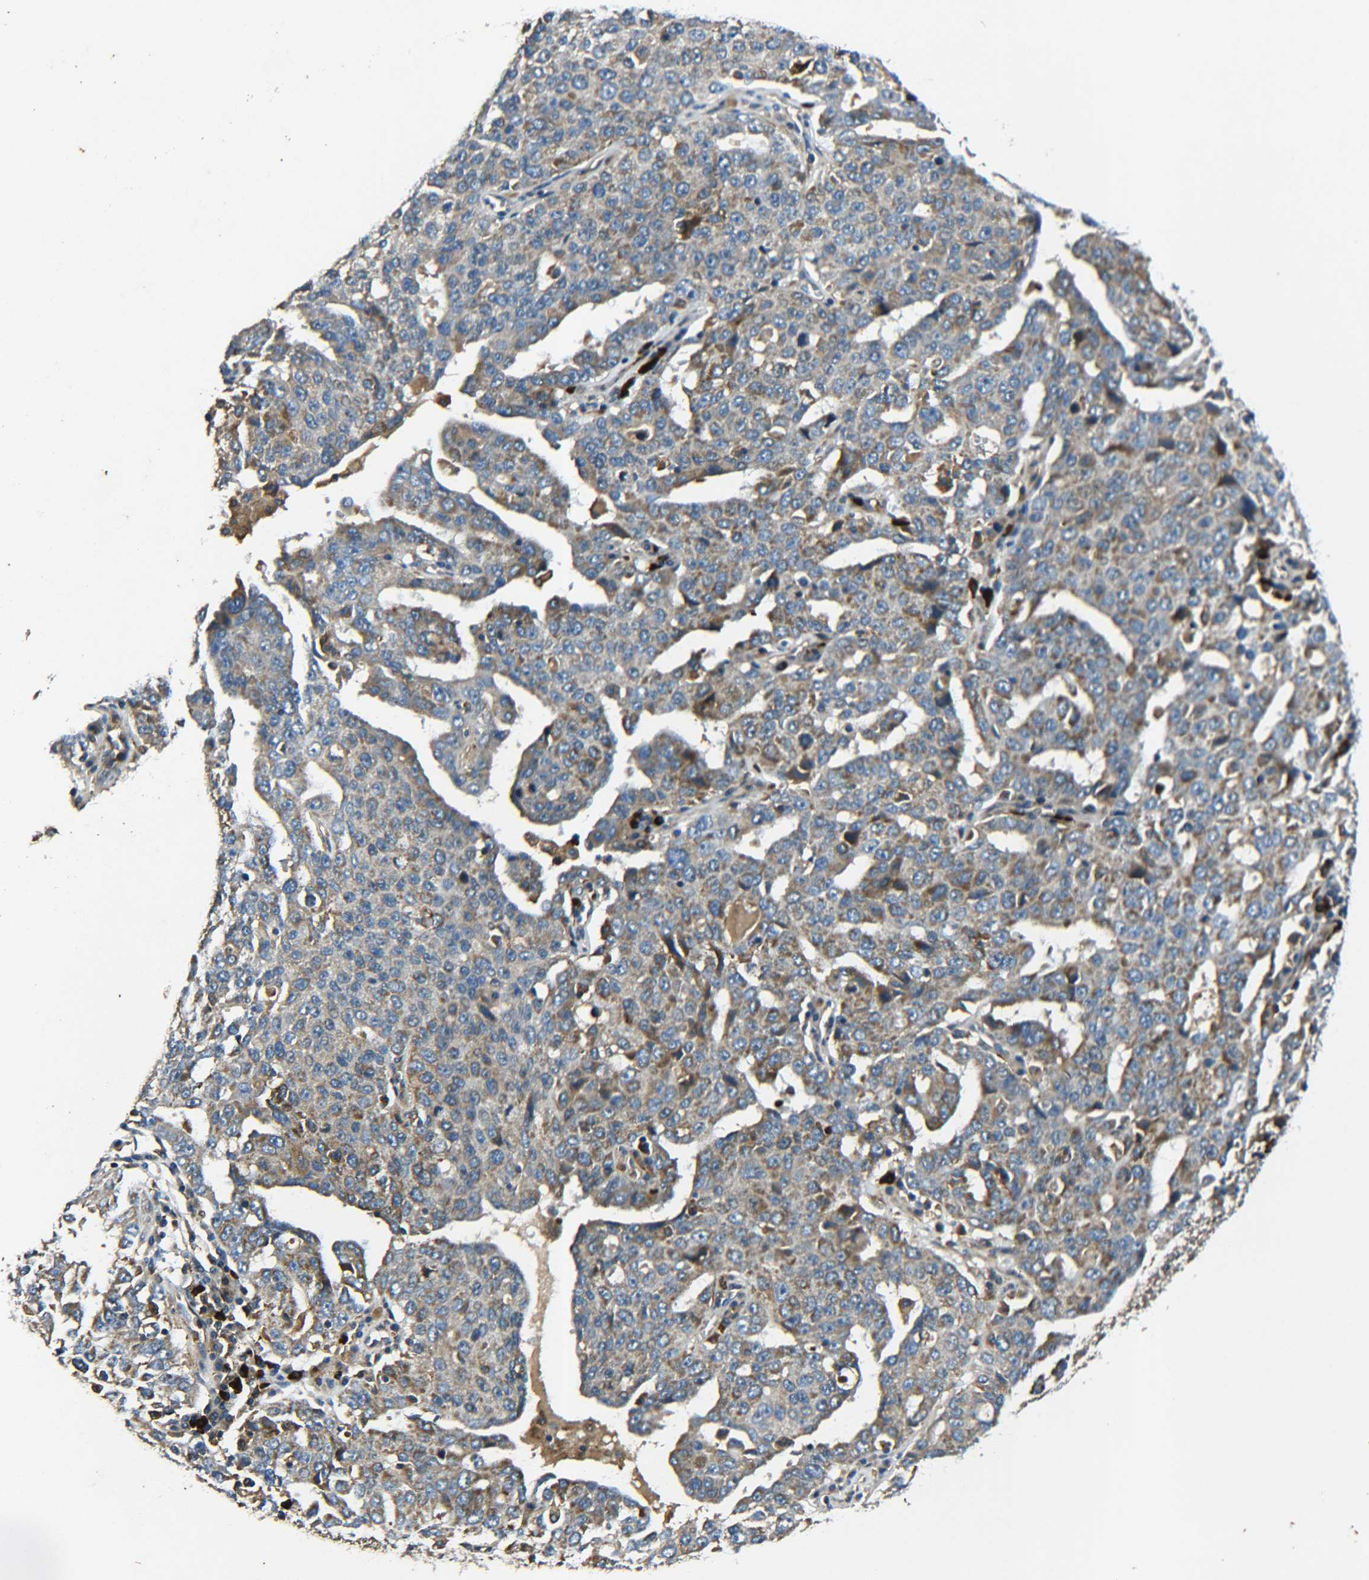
{"staining": {"intensity": "moderate", "quantity": ">75%", "location": "cytoplasmic/membranous"}, "tissue": "ovarian cancer", "cell_type": "Tumor cells", "image_type": "cancer", "snomed": [{"axis": "morphology", "description": "Carcinoma, endometroid"}, {"axis": "topography", "description": "Ovary"}], "caption": "Brown immunohistochemical staining in ovarian endometroid carcinoma exhibits moderate cytoplasmic/membranous positivity in approximately >75% of tumor cells. (Stains: DAB in brown, nuclei in blue, Microscopy: brightfield microscopy at high magnification).", "gene": "RAB1B", "patient": {"sex": "female", "age": 62}}